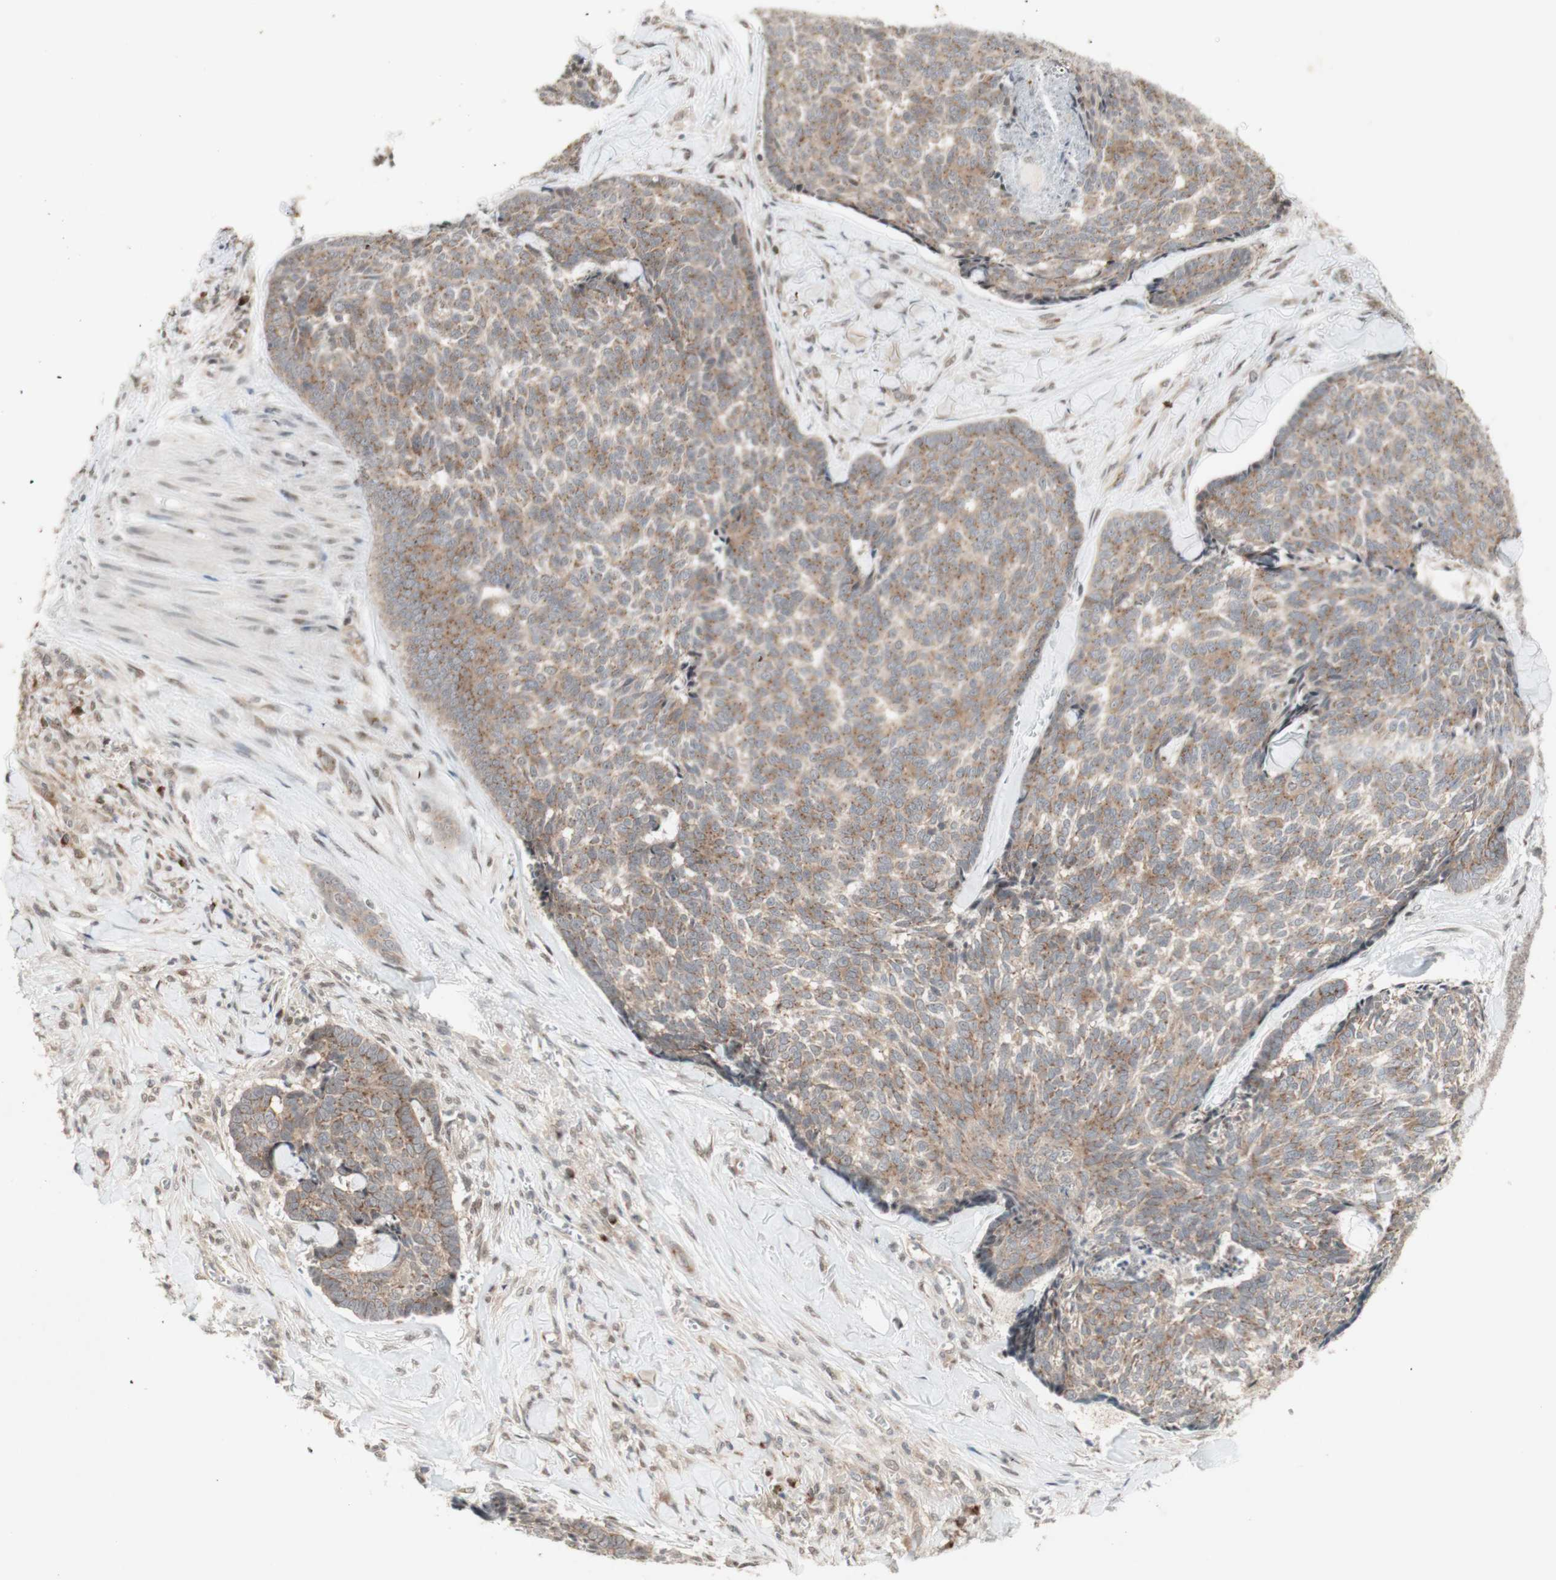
{"staining": {"intensity": "weak", "quantity": ">75%", "location": "cytoplasmic/membranous"}, "tissue": "skin cancer", "cell_type": "Tumor cells", "image_type": "cancer", "snomed": [{"axis": "morphology", "description": "Basal cell carcinoma"}, {"axis": "topography", "description": "Skin"}], "caption": "High-power microscopy captured an IHC histopathology image of skin basal cell carcinoma, revealing weak cytoplasmic/membranous expression in approximately >75% of tumor cells. Using DAB (3,3'-diaminobenzidine) (brown) and hematoxylin (blue) stains, captured at high magnification using brightfield microscopy.", "gene": "CYLD", "patient": {"sex": "male", "age": 84}}